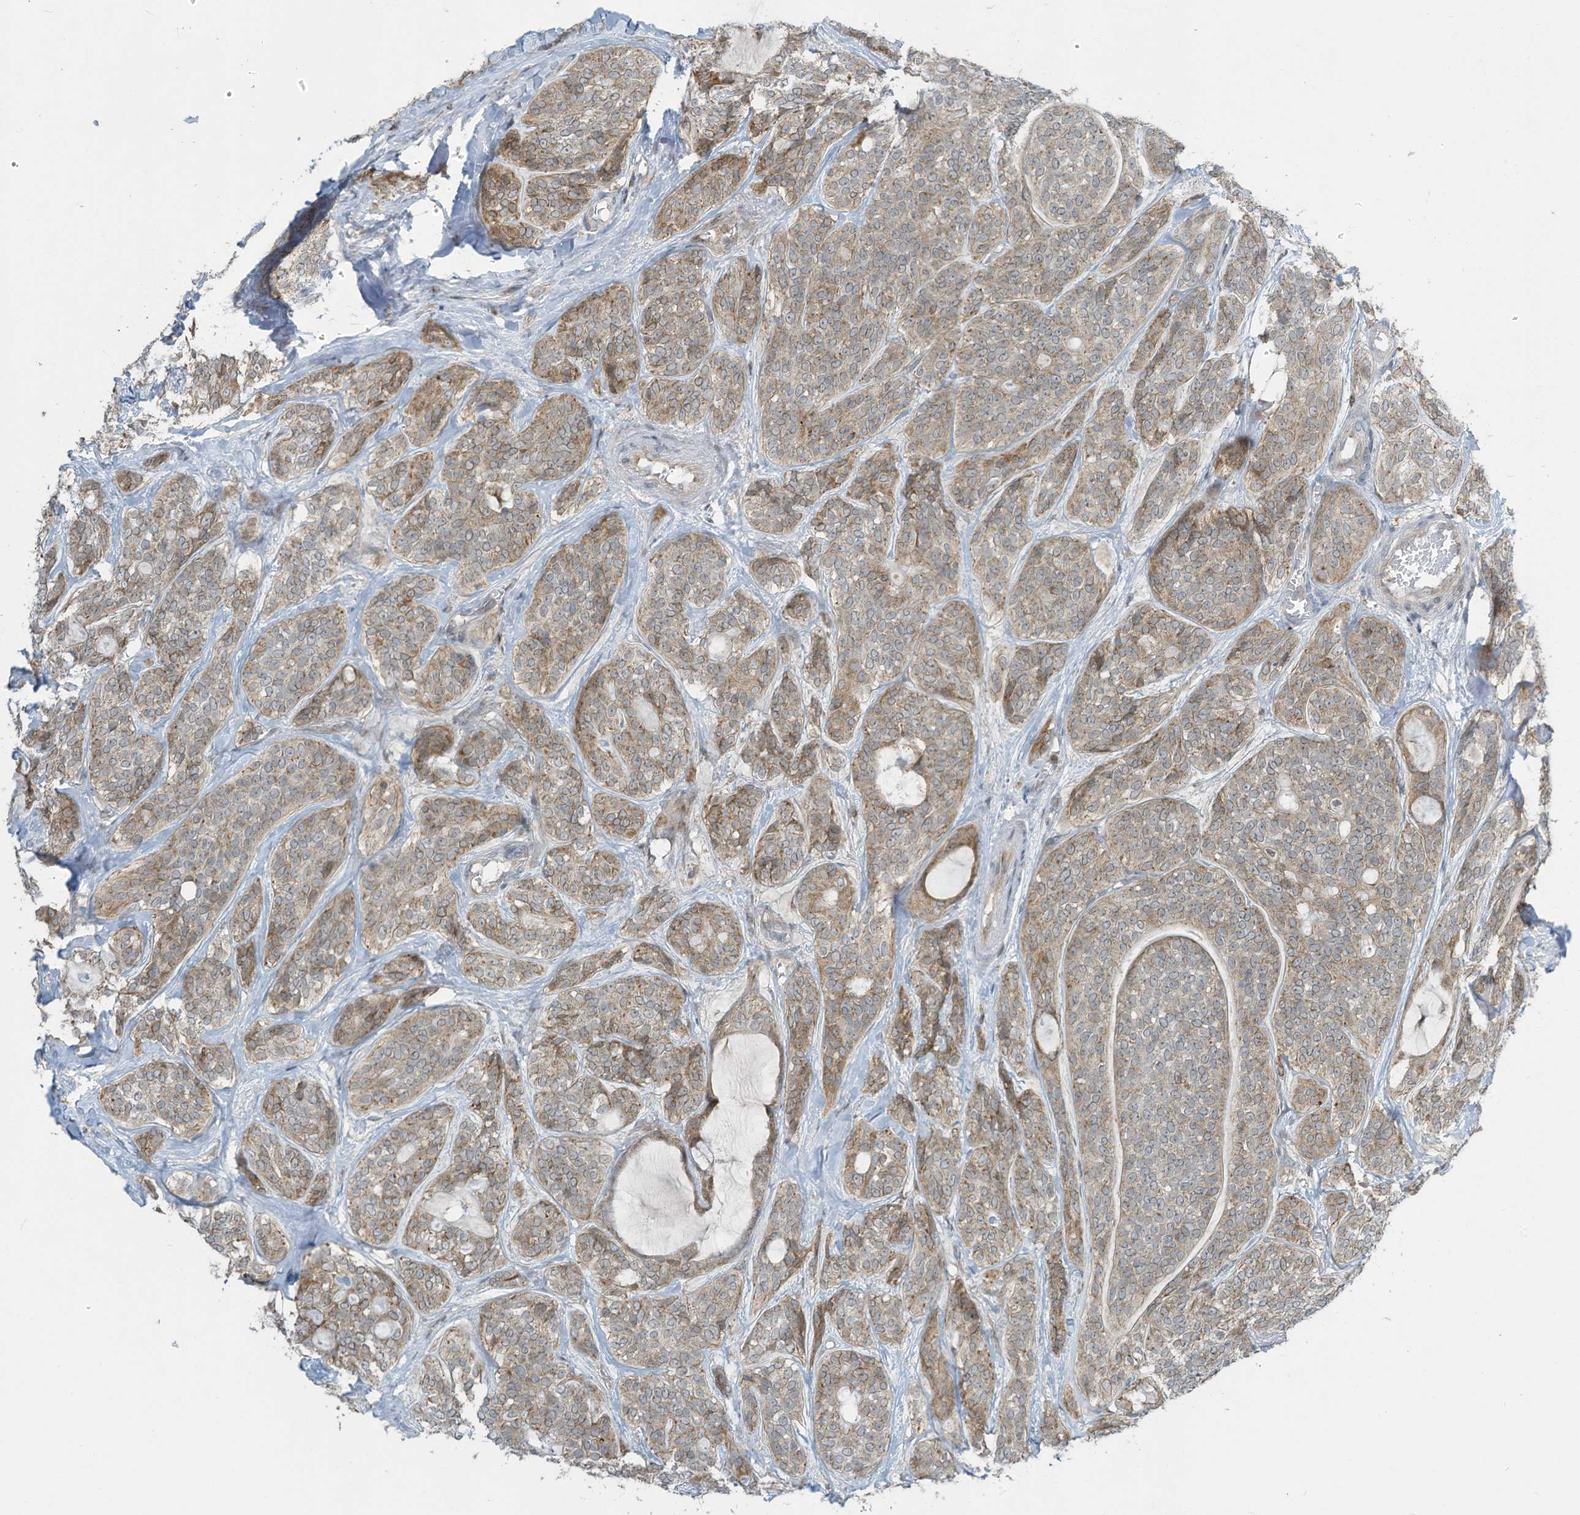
{"staining": {"intensity": "weak", "quantity": "25%-75%", "location": "cytoplasmic/membranous"}, "tissue": "head and neck cancer", "cell_type": "Tumor cells", "image_type": "cancer", "snomed": [{"axis": "morphology", "description": "Adenocarcinoma, NOS"}, {"axis": "topography", "description": "Head-Neck"}], "caption": "Immunohistochemical staining of adenocarcinoma (head and neck) displays low levels of weak cytoplasmic/membranous protein positivity in approximately 25%-75% of tumor cells.", "gene": "PARVG", "patient": {"sex": "male", "age": 66}}